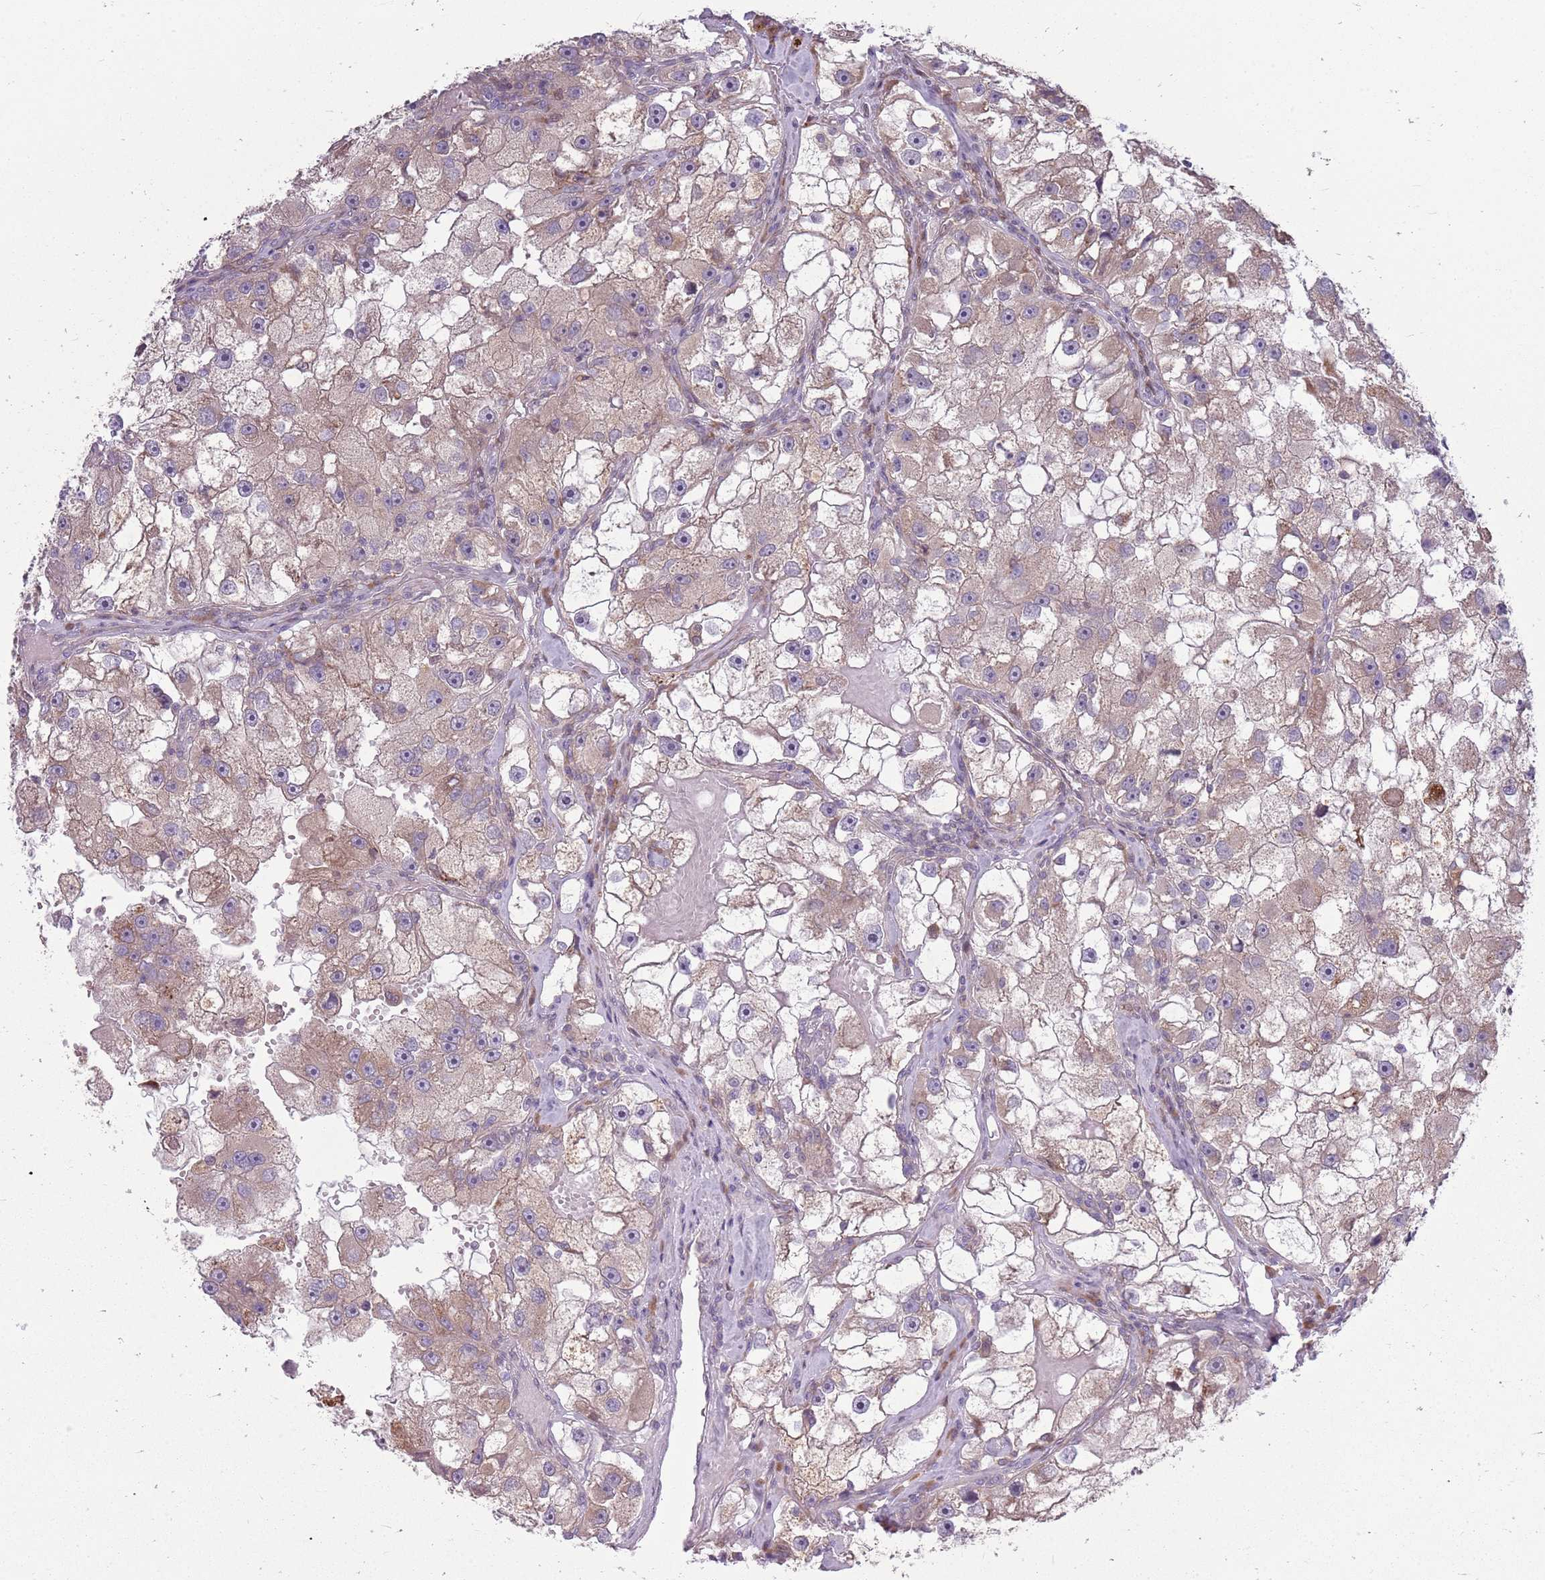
{"staining": {"intensity": "moderate", "quantity": "25%-75%", "location": "cytoplasmic/membranous"}, "tissue": "renal cancer", "cell_type": "Tumor cells", "image_type": "cancer", "snomed": [{"axis": "morphology", "description": "Adenocarcinoma, NOS"}, {"axis": "topography", "description": "Kidney"}], "caption": "A medium amount of moderate cytoplasmic/membranous staining is present in about 25%-75% of tumor cells in renal cancer (adenocarcinoma) tissue.", "gene": "PPP1R27", "patient": {"sex": "male", "age": 63}}